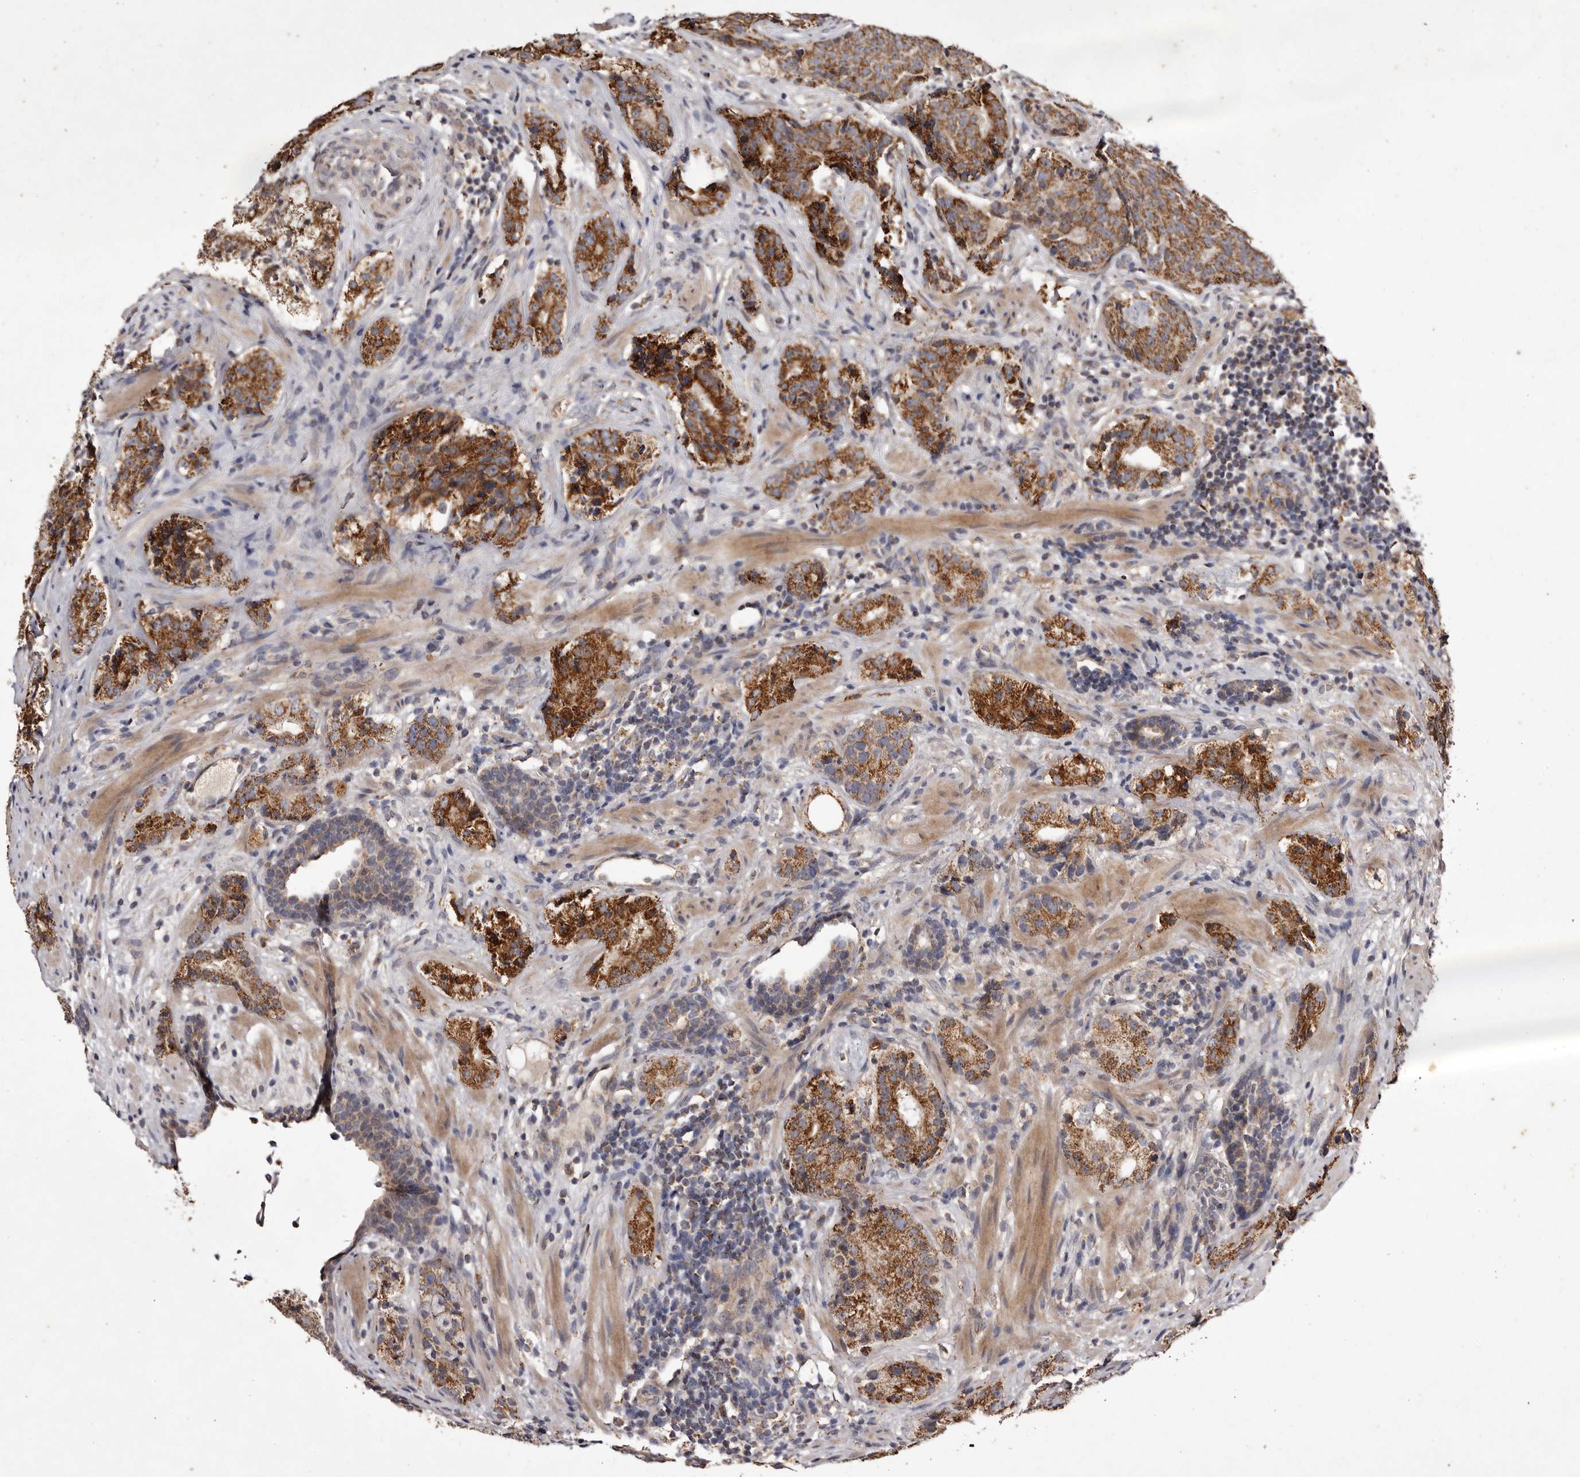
{"staining": {"intensity": "strong", "quantity": ">75%", "location": "cytoplasmic/membranous"}, "tissue": "prostate cancer", "cell_type": "Tumor cells", "image_type": "cancer", "snomed": [{"axis": "morphology", "description": "Adenocarcinoma, High grade"}, {"axis": "topography", "description": "Prostate"}], "caption": "Immunohistochemical staining of human prostate cancer (adenocarcinoma (high-grade)) reveals high levels of strong cytoplasmic/membranous staining in about >75% of tumor cells.", "gene": "CPLANE2", "patient": {"sex": "male", "age": 56}}